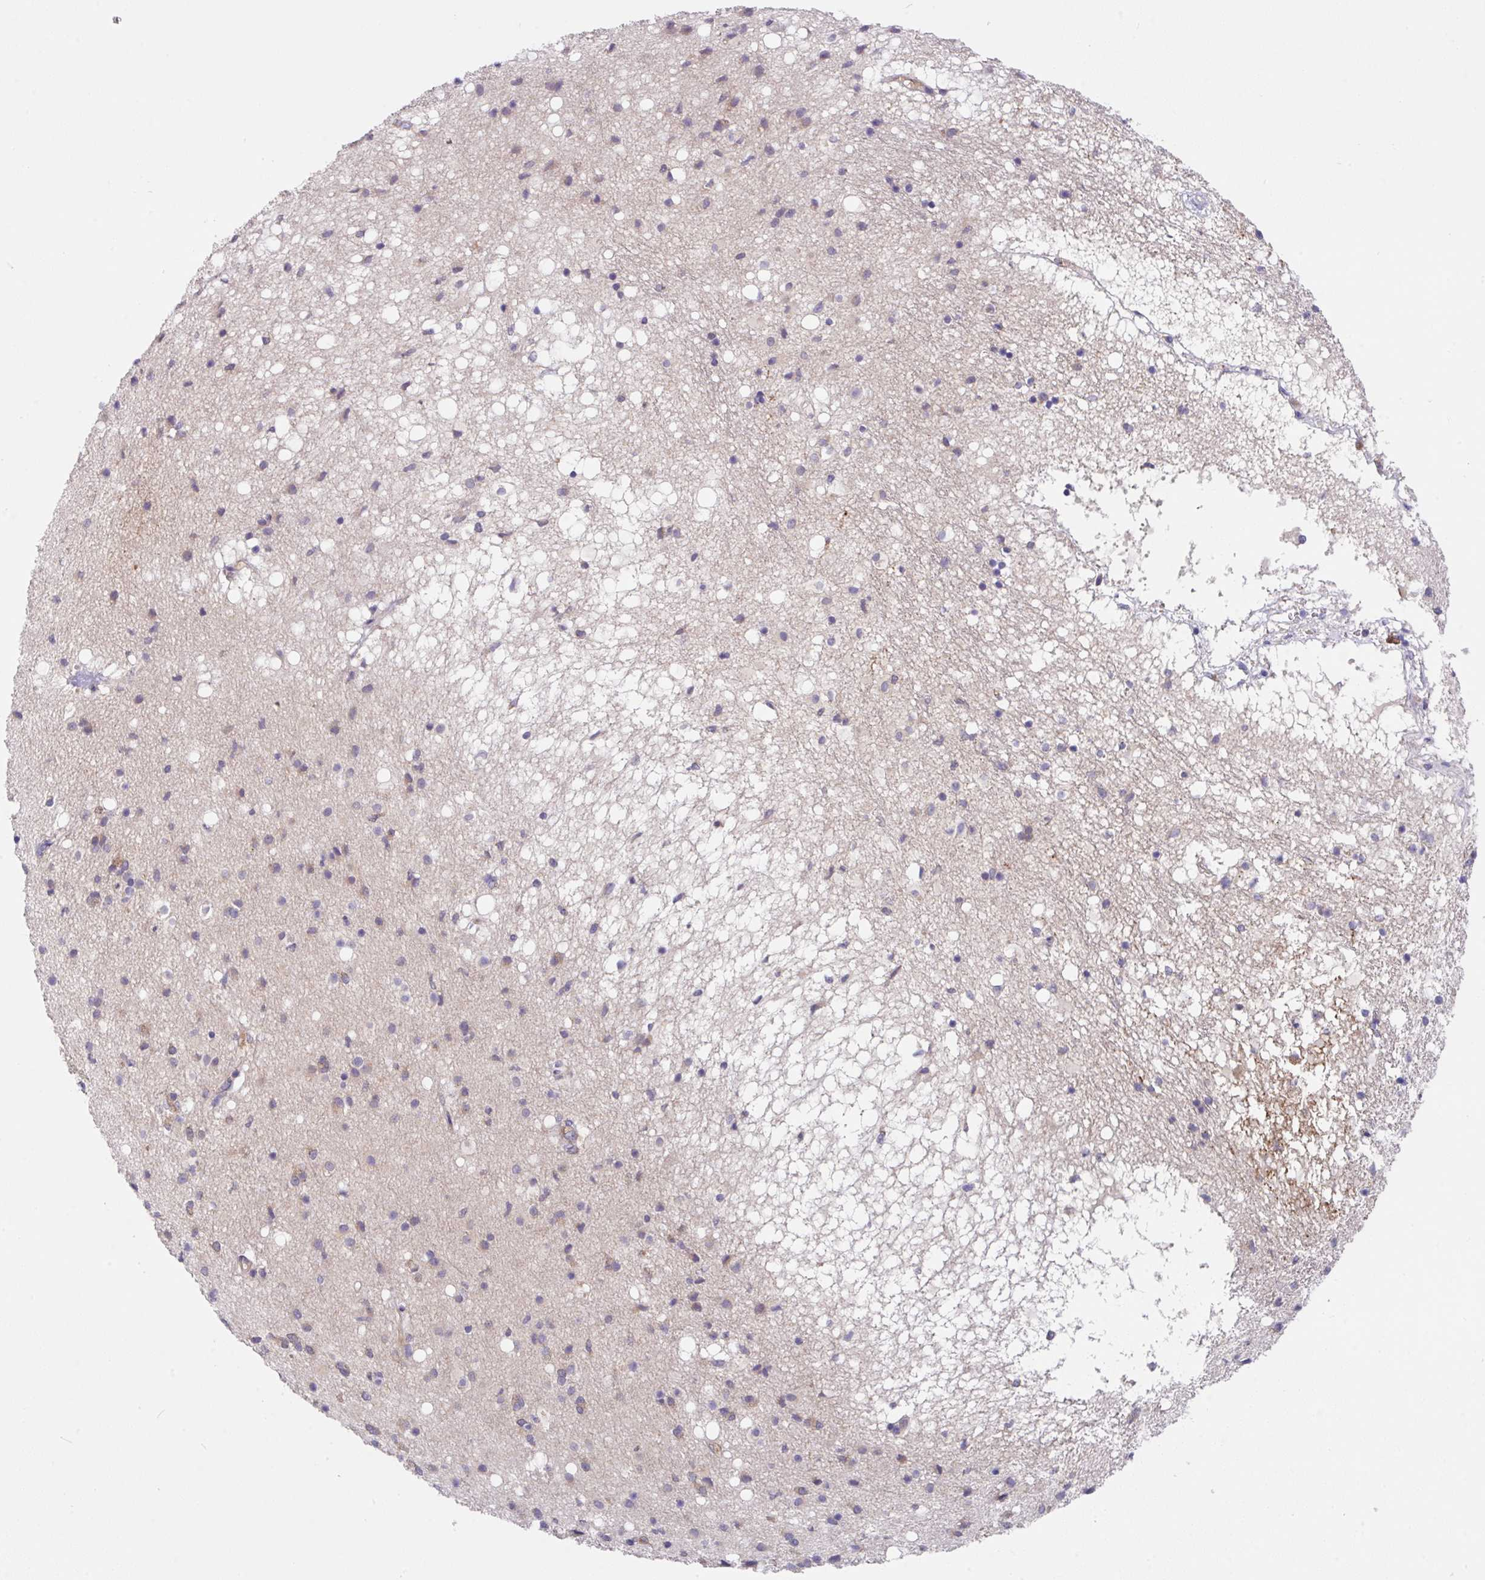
{"staining": {"intensity": "negative", "quantity": "none", "location": "none"}, "tissue": "caudate", "cell_type": "Glial cells", "image_type": "normal", "snomed": [{"axis": "morphology", "description": "Normal tissue, NOS"}, {"axis": "topography", "description": "Lateral ventricle wall"}], "caption": "Histopathology image shows no significant protein expression in glial cells of unremarkable caudate. (DAB IHC with hematoxylin counter stain).", "gene": "EIF4B", "patient": {"sex": "male", "age": 58}}